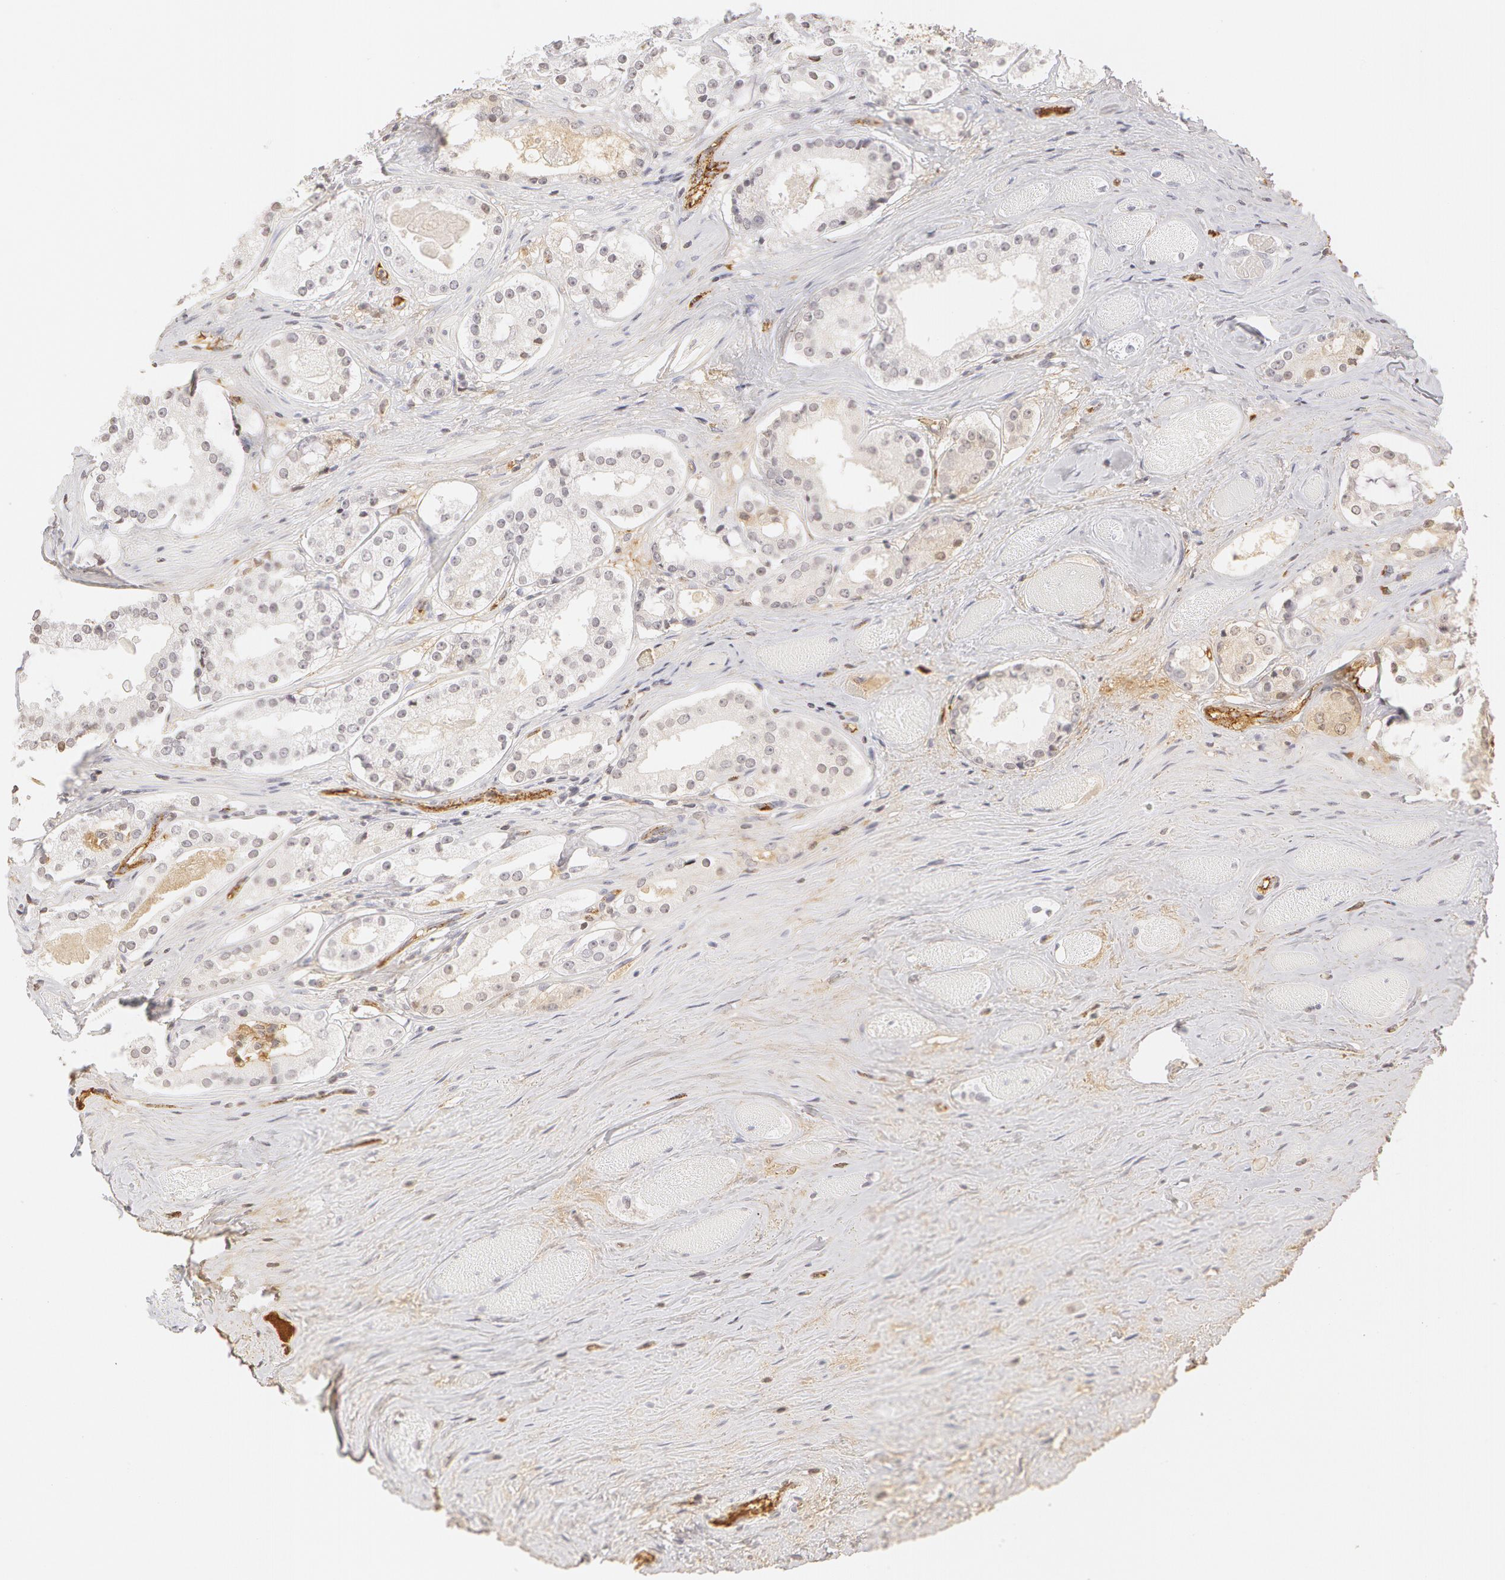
{"staining": {"intensity": "negative", "quantity": "none", "location": "none"}, "tissue": "prostate cancer", "cell_type": "Tumor cells", "image_type": "cancer", "snomed": [{"axis": "morphology", "description": "Adenocarcinoma, Medium grade"}, {"axis": "topography", "description": "Prostate"}], "caption": "This is an immunohistochemistry image of prostate cancer. There is no expression in tumor cells.", "gene": "VWF", "patient": {"sex": "male", "age": 73}}